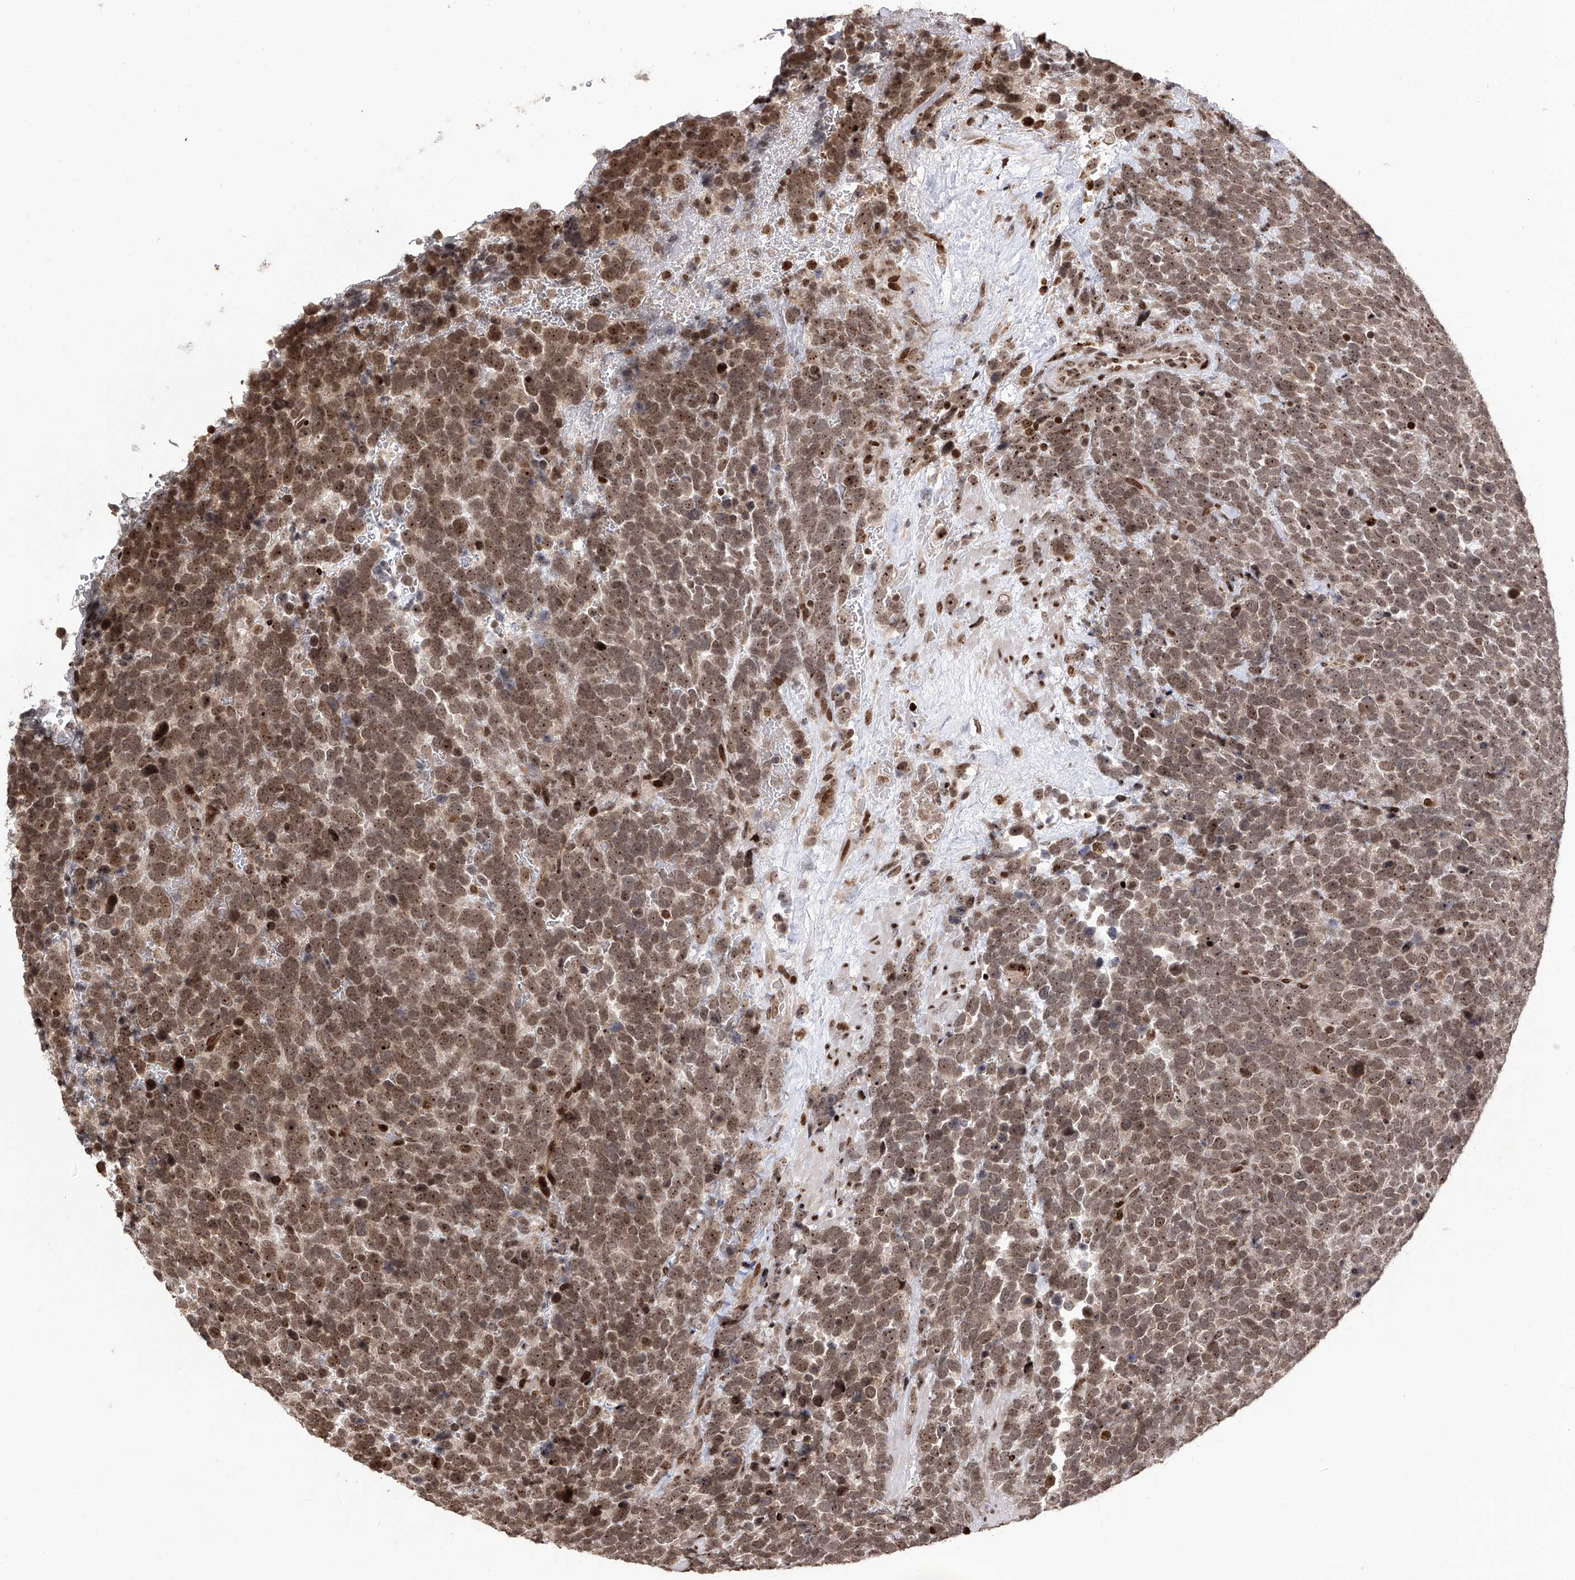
{"staining": {"intensity": "moderate", "quantity": ">75%", "location": "nuclear"}, "tissue": "urothelial cancer", "cell_type": "Tumor cells", "image_type": "cancer", "snomed": [{"axis": "morphology", "description": "Urothelial carcinoma, High grade"}, {"axis": "topography", "description": "Urinary bladder"}], "caption": "The immunohistochemical stain labels moderate nuclear positivity in tumor cells of urothelial carcinoma (high-grade) tissue. (Stains: DAB (3,3'-diaminobenzidine) in brown, nuclei in blue, Microscopy: brightfield microscopy at high magnification).", "gene": "PAK1IP1", "patient": {"sex": "female", "age": 82}}